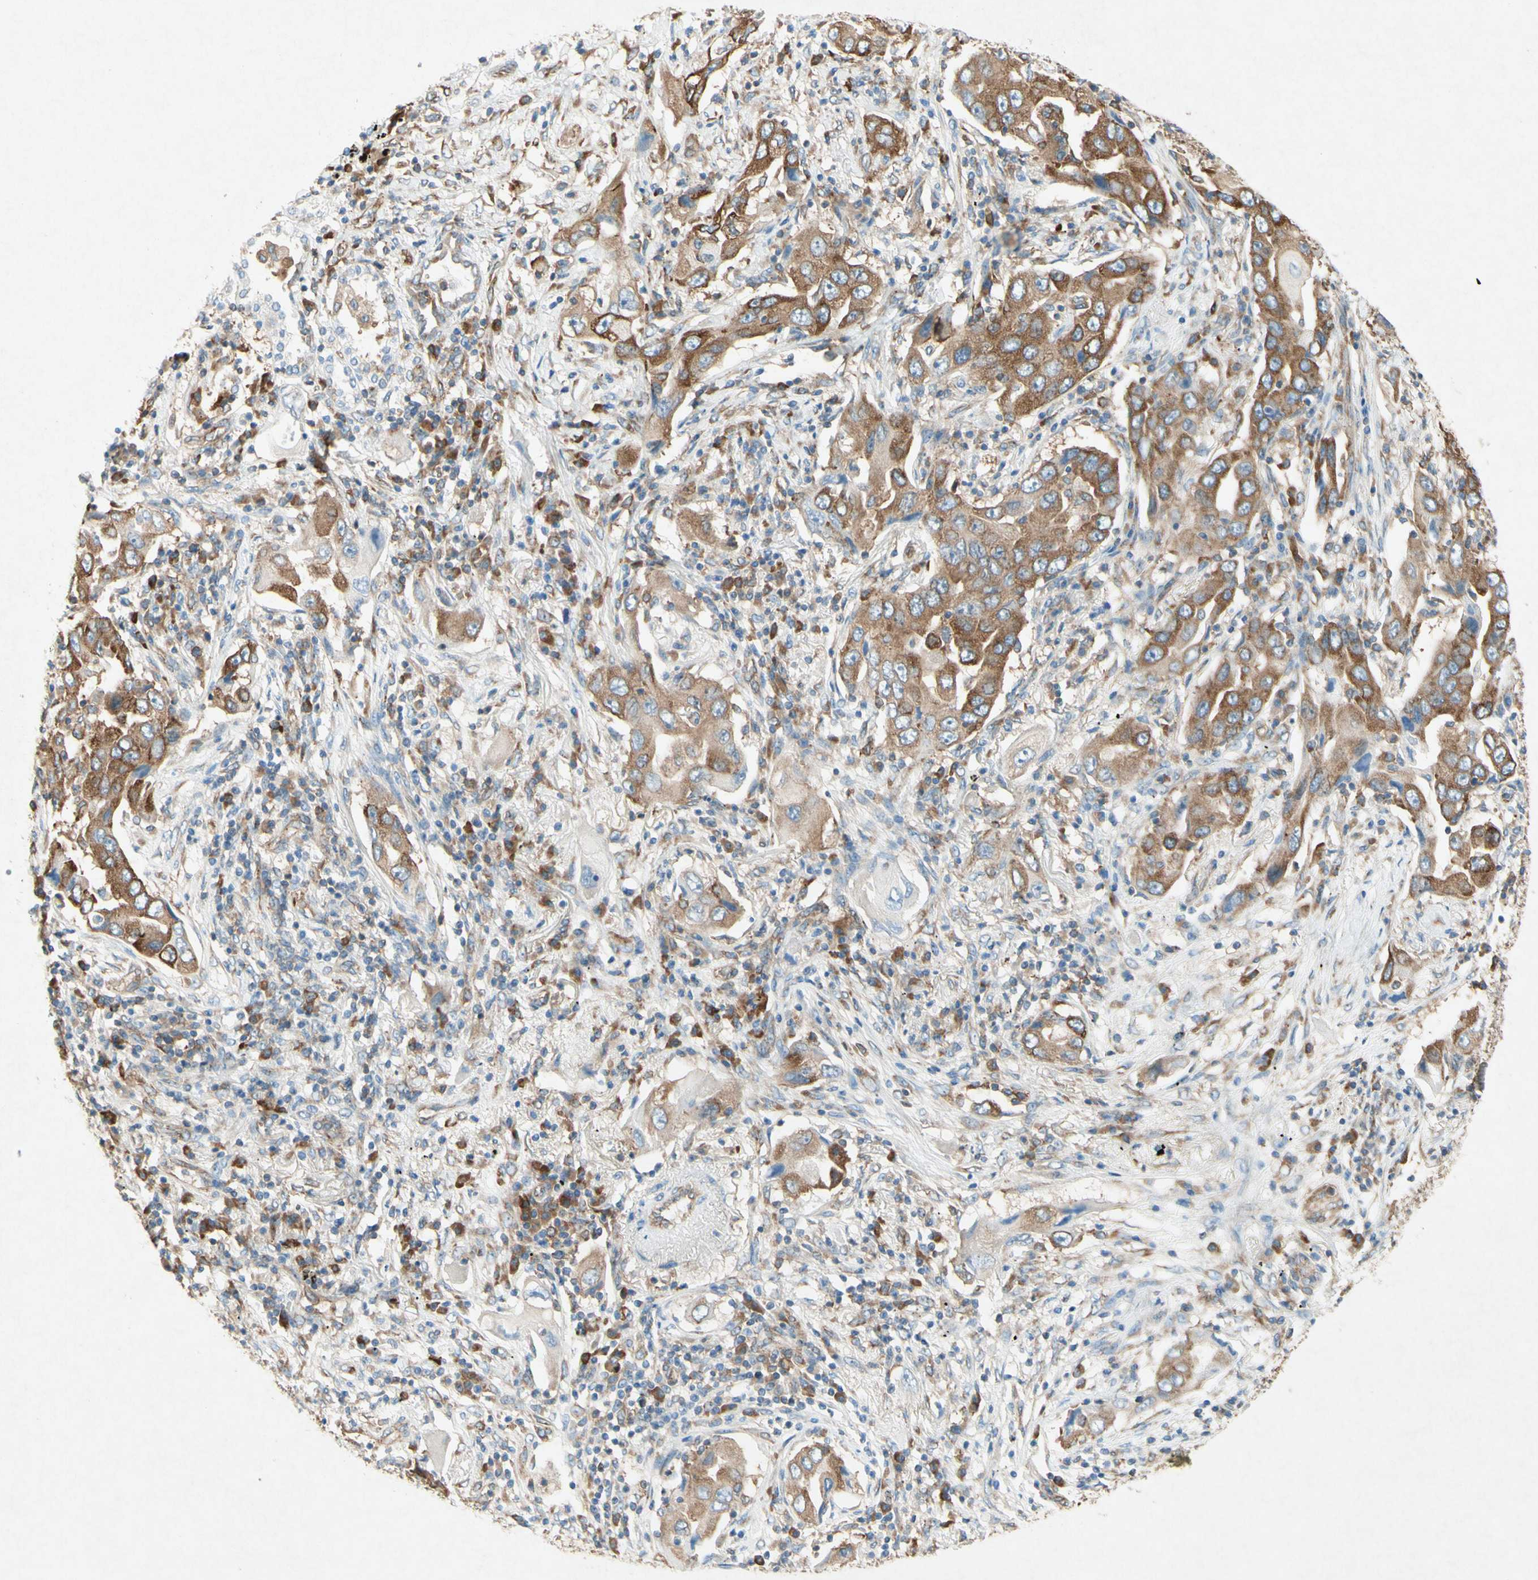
{"staining": {"intensity": "moderate", "quantity": ">75%", "location": "cytoplasmic/membranous"}, "tissue": "lung cancer", "cell_type": "Tumor cells", "image_type": "cancer", "snomed": [{"axis": "morphology", "description": "Adenocarcinoma, NOS"}, {"axis": "topography", "description": "Lung"}], "caption": "Immunohistochemistry (IHC) (DAB (3,3'-diaminobenzidine)) staining of human lung adenocarcinoma displays moderate cytoplasmic/membranous protein staining in about >75% of tumor cells. Ihc stains the protein of interest in brown and the nuclei are stained blue.", "gene": "PABPC1", "patient": {"sex": "female", "age": 65}}